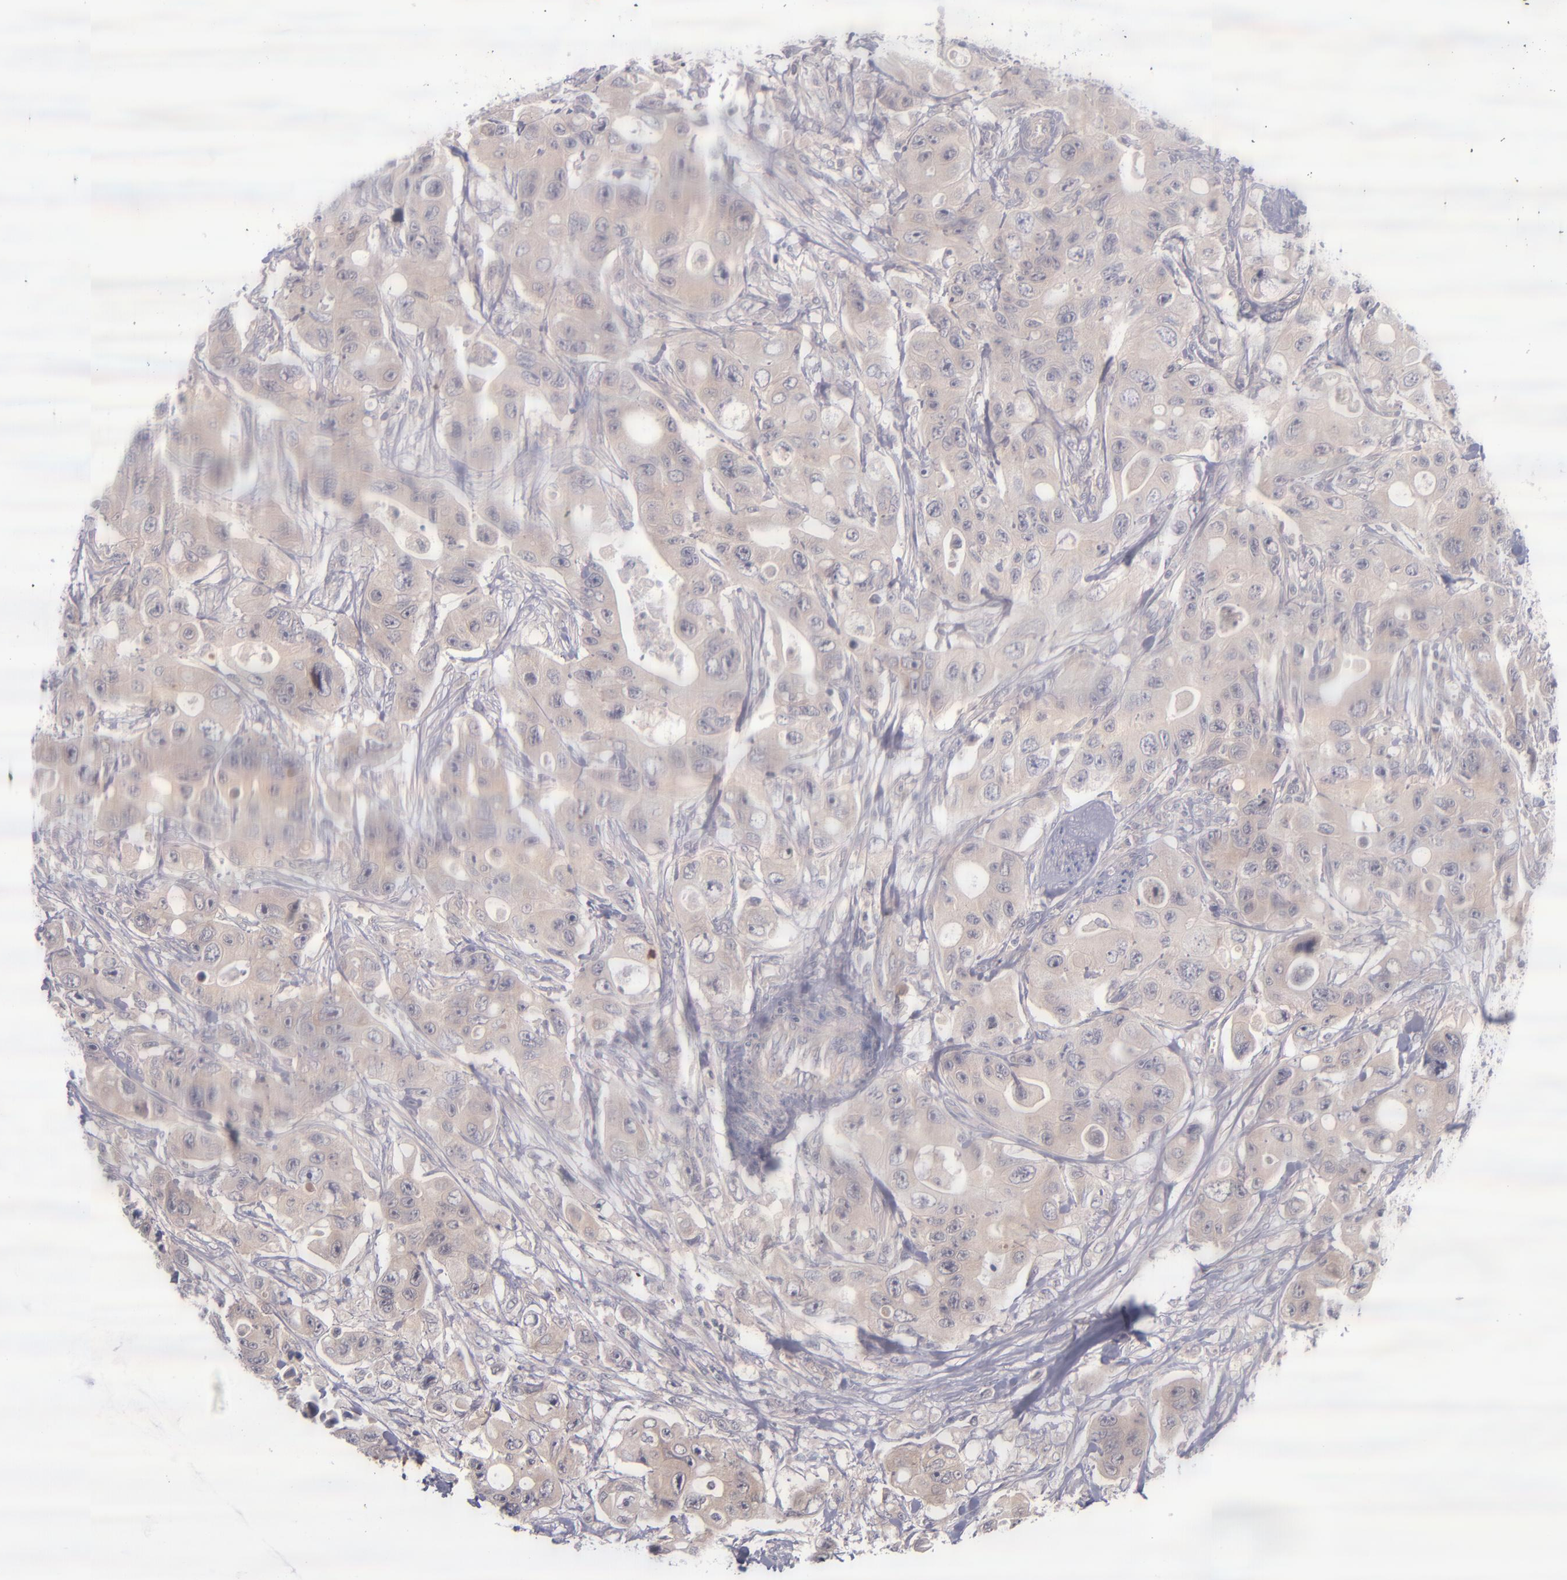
{"staining": {"intensity": "weak", "quantity": ">75%", "location": "cytoplasmic/membranous"}, "tissue": "colorectal cancer", "cell_type": "Tumor cells", "image_type": "cancer", "snomed": [{"axis": "morphology", "description": "Adenocarcinoma, NOS"}, {"axis": "topography", "description": "Colon"}], "caption": "Protein staining exhibits weak cytoplasmic/membranous staining in about >75% of tumor cells in colorectal cancer (adenocarcinoma).", "gene": "TSC2", "patient": {"sex": "female", "age": 46}}